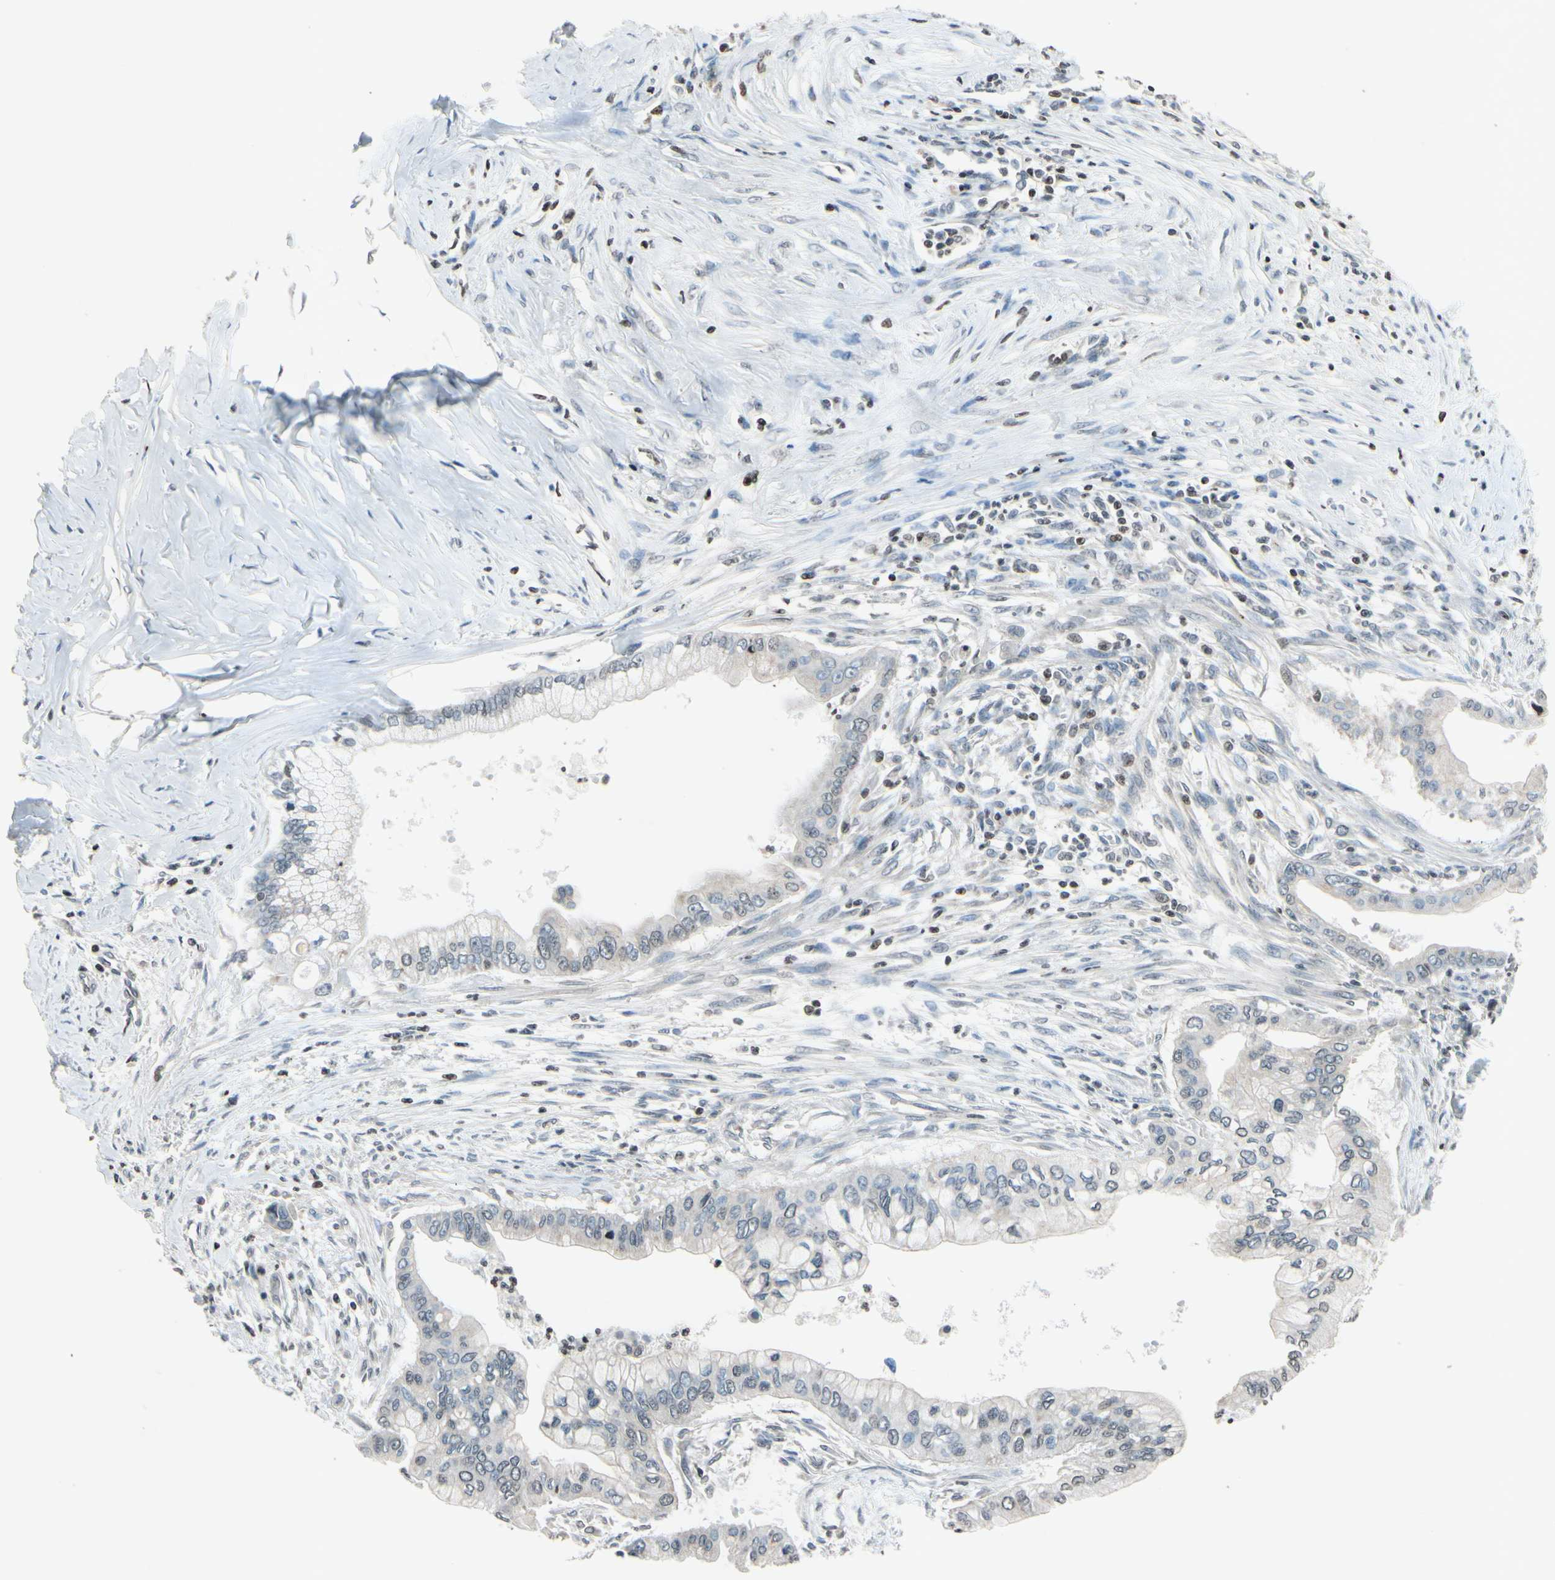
{"staining": {"intensity": "weak", "quantity": "25%-75%", "location": "cytoplasmic/membranous"}, "tissue": "pancreatic cancer", "cell_type": "Tumor cells", "image_type": "cancer", "snomed": [{"axis": "morphology", "description": "Adenocarcinoma, NOS"}, {"axis": "topography", "description": "Pancreas"}], "caption": "Brown immunohistochemical staining in human adenocarcinoma (pancreatic) displays weak cytoplasmic/membranous expression in about 25%-75% of tumor cells.", "gene": "CLDN11", "patient": {"sex": "male", "age": 59}}